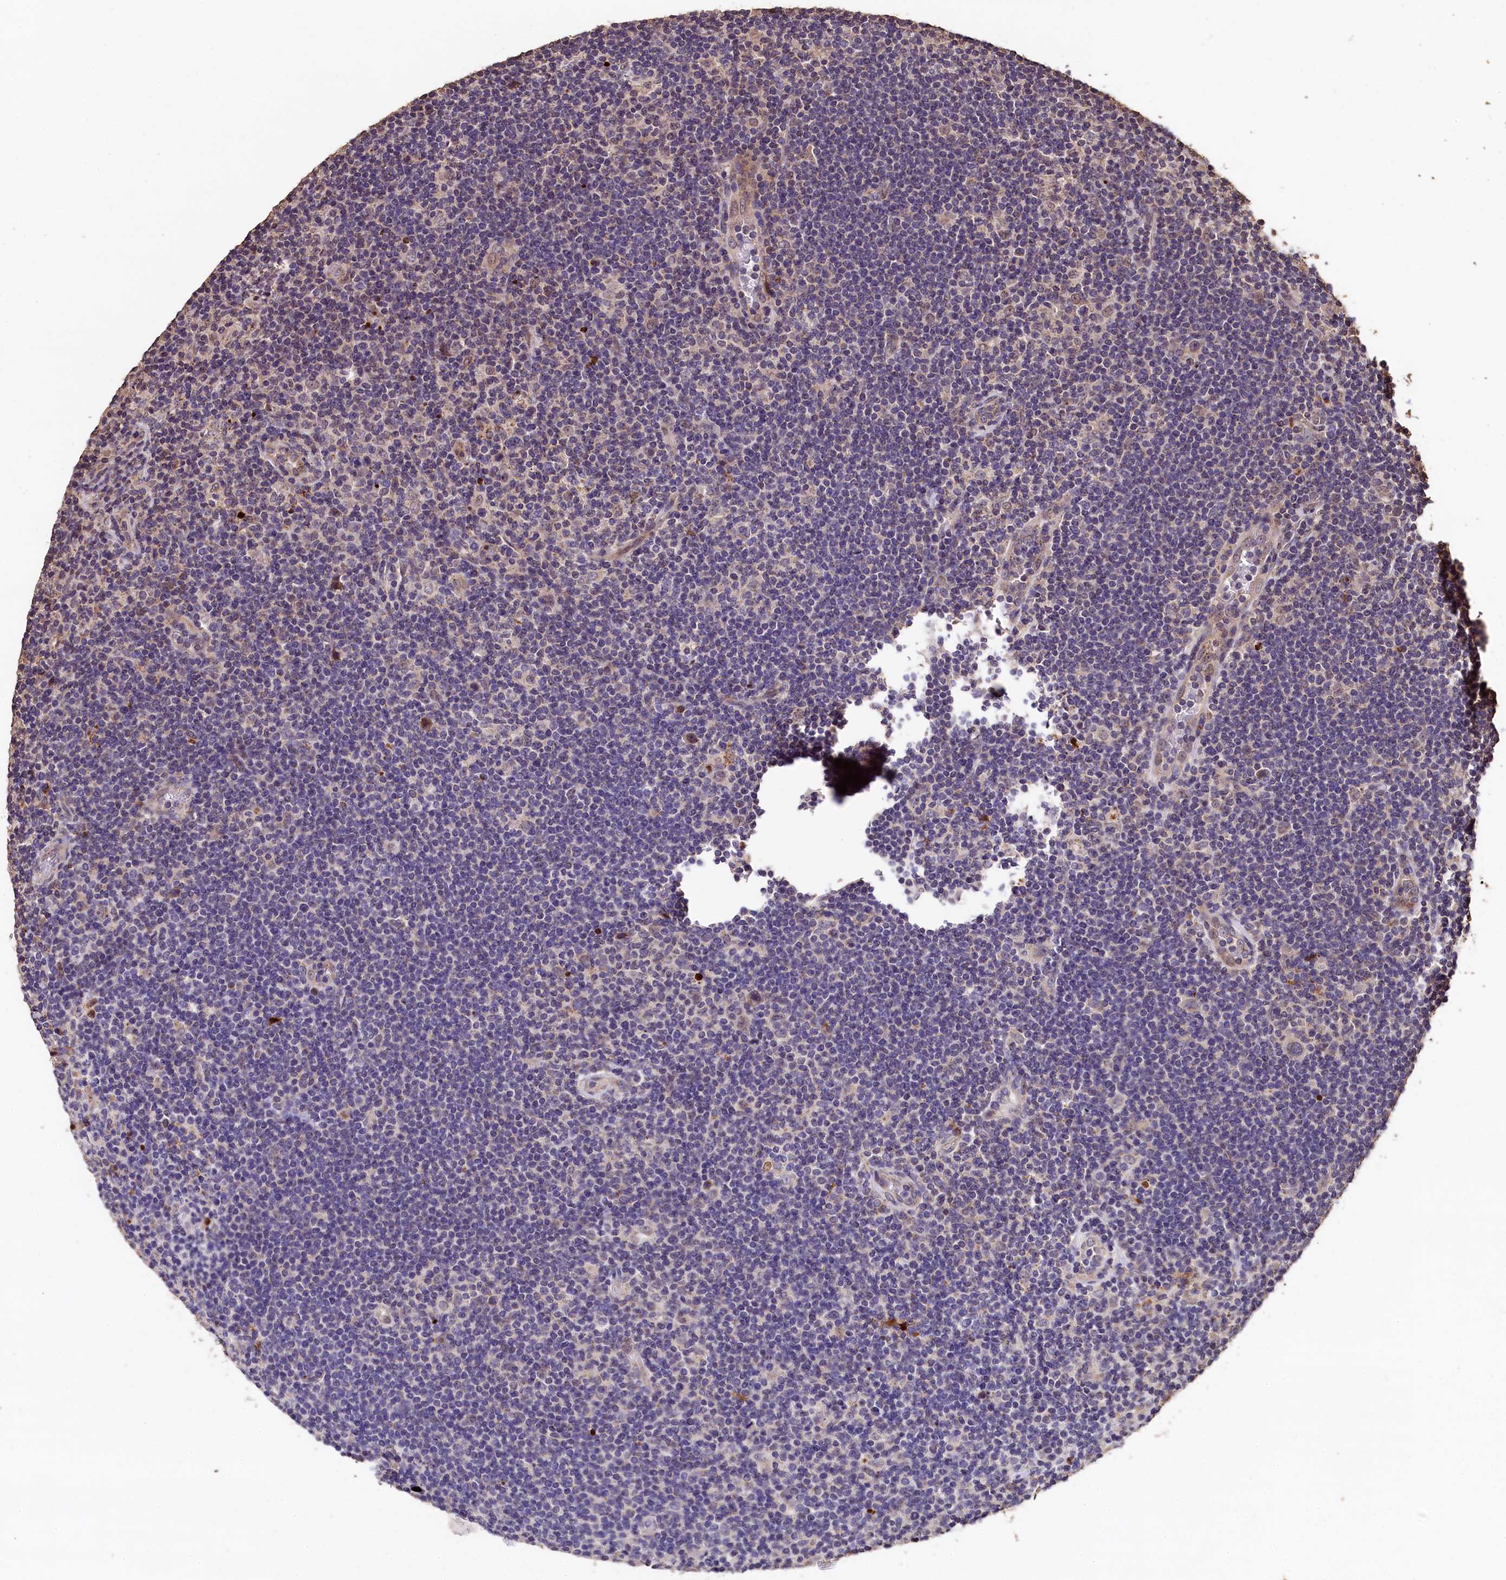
{"staining": {"intensity": "weak", "quantity": "<25%", "location": "nuclear"}, "tissue": "lymphoma", "cell_type": "Tumor cells", "image_type": "cancer", "snomed": [{"axis": "morphology", "description": "Hodgkin's disease, NOS"}, {"axis": "topography", "description": "Lymph node"}], "caption": "Immunohistochemical staining of human lymphoma shows no significant expression in tumor cells.", "gene": "LSM4", "patient": {"sex": "female", "age": 57}}